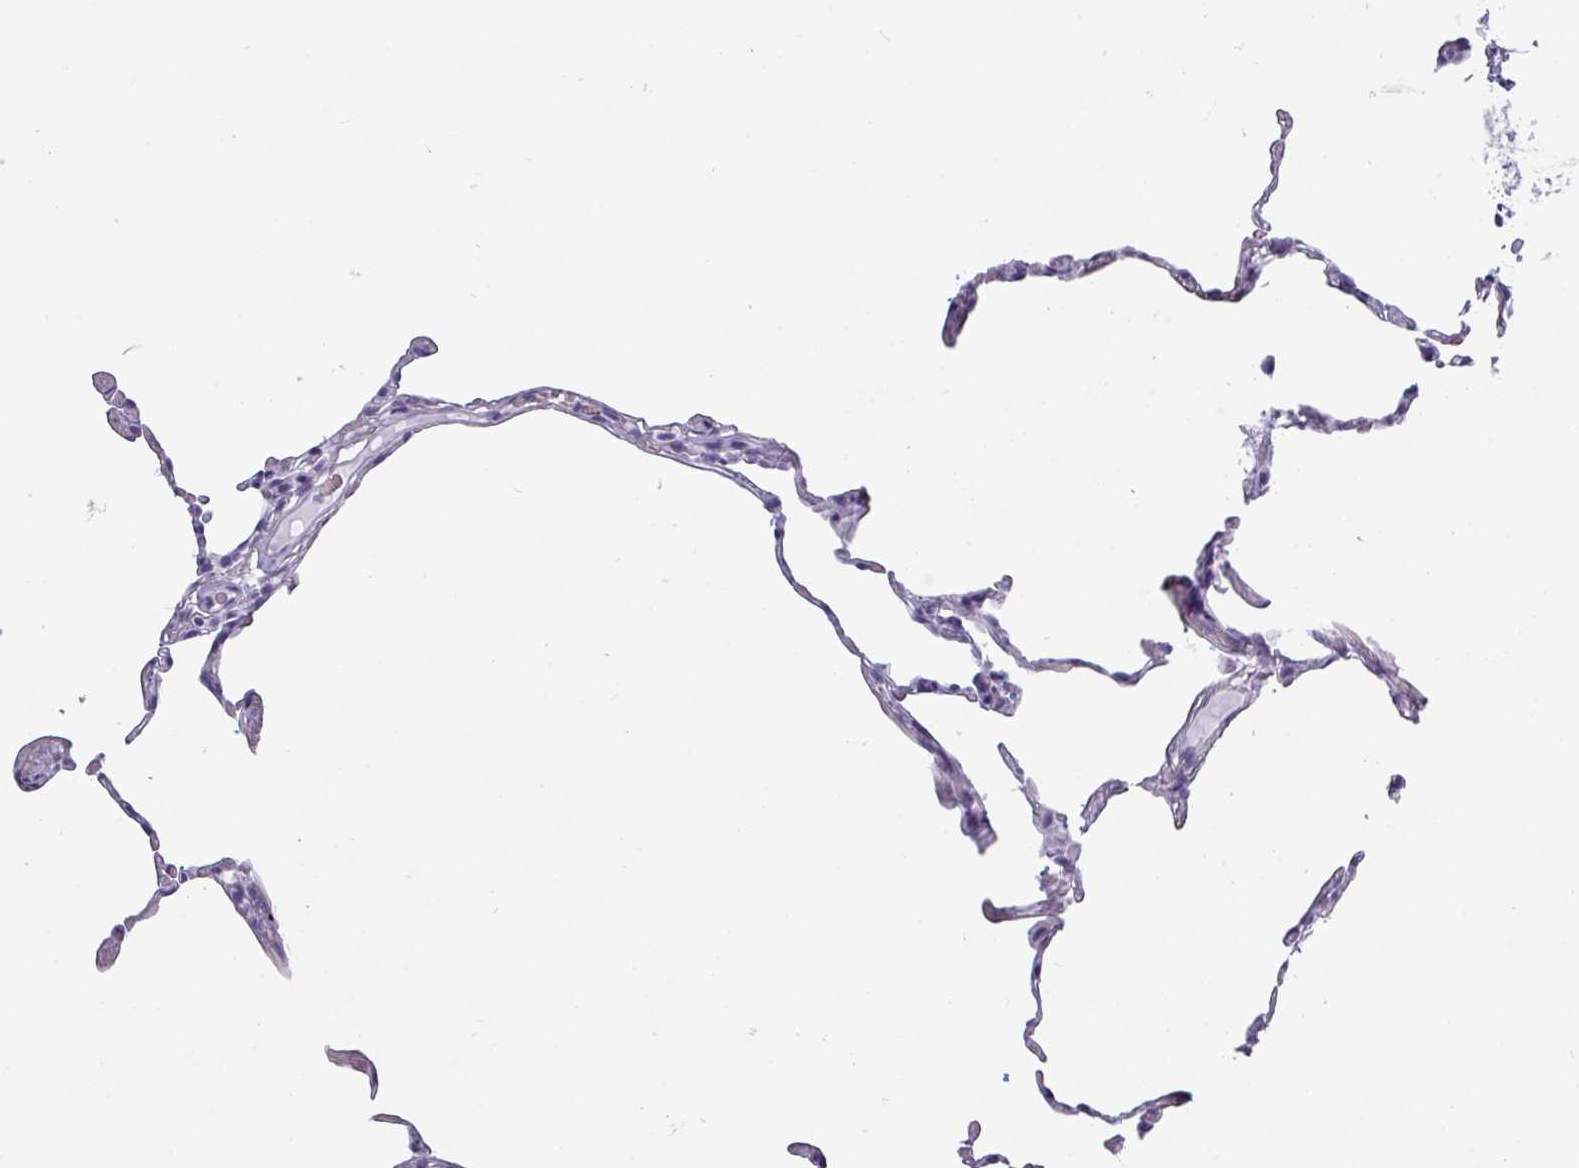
{"staining": {"intensity": "negative", "quantity": "none", "location": "none"}, "tissue": "lung", "cell_type": "Alveolar cells", "image_type": "normal", "snomed": [{"axis": "morphology", "description": "Normal tissue, NOS"}, {"axis": "topography", "description": "Lung"}], "caption": "The immunohistochemistry image has no significant expression in alveolar cells of lung.", "gene": "CRYBB2", "patient": {"sex": "female", "age": 57}}